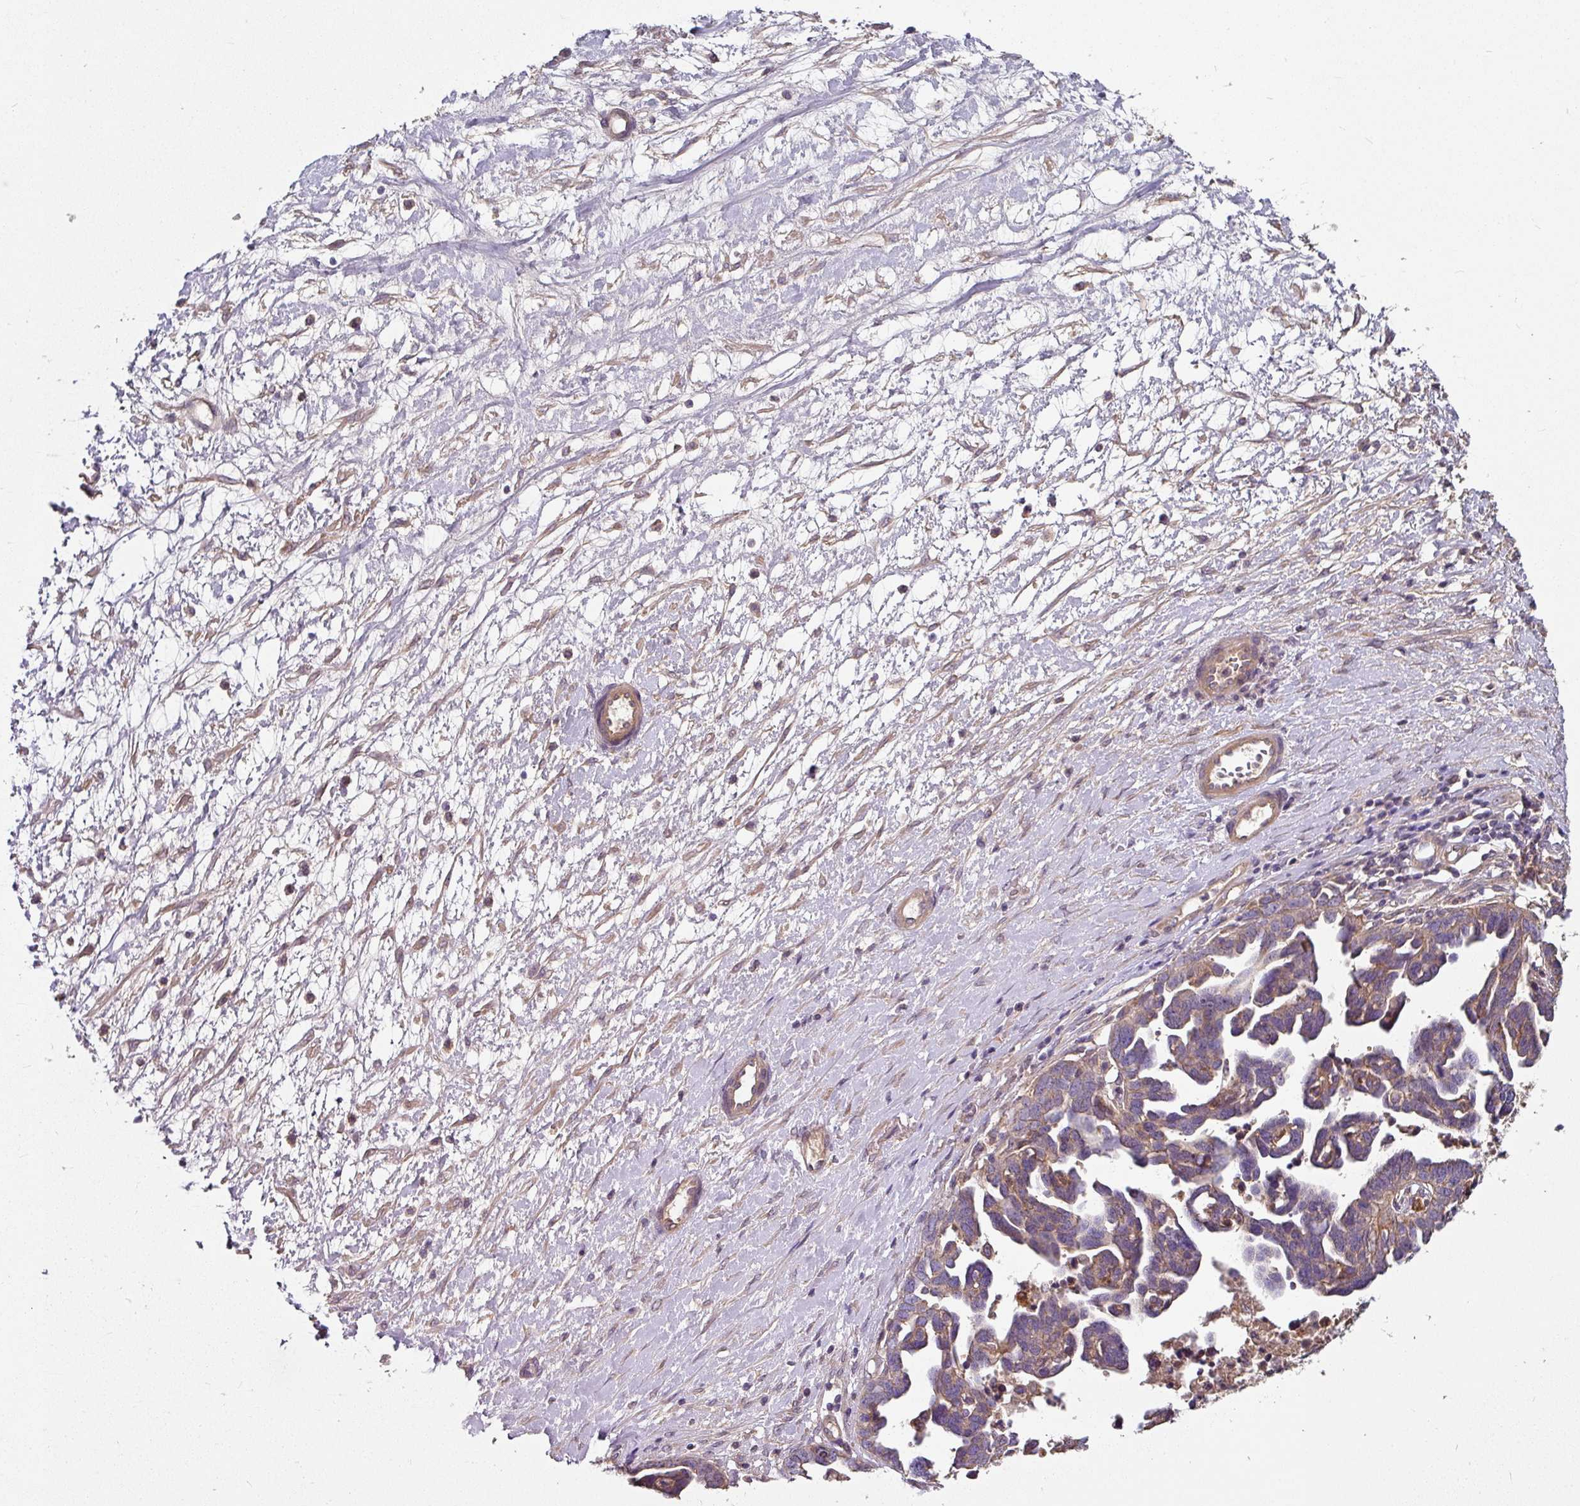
{"staining": {"intensity": "weak", "quantity": "<25%", "location": "cytoplasmic/membranous"}, "tissue": "ovarian cancer", "cell_type": "Tumor cells", "image_type": "cancer", "snomed": [{"axis": "morphology", "description": "Cystadenocarcinoma, serous, NOS"}, {"axis": "topography", "description": "Ovary"}], "caption": "The image displays no staining of tumor cells in serous cystadenocarcinoma (ovarian). (IHC, brightfield microscopy, high magnification).", "gene": "C4orf48", "patient": {"sex": "female", "age": 54}}